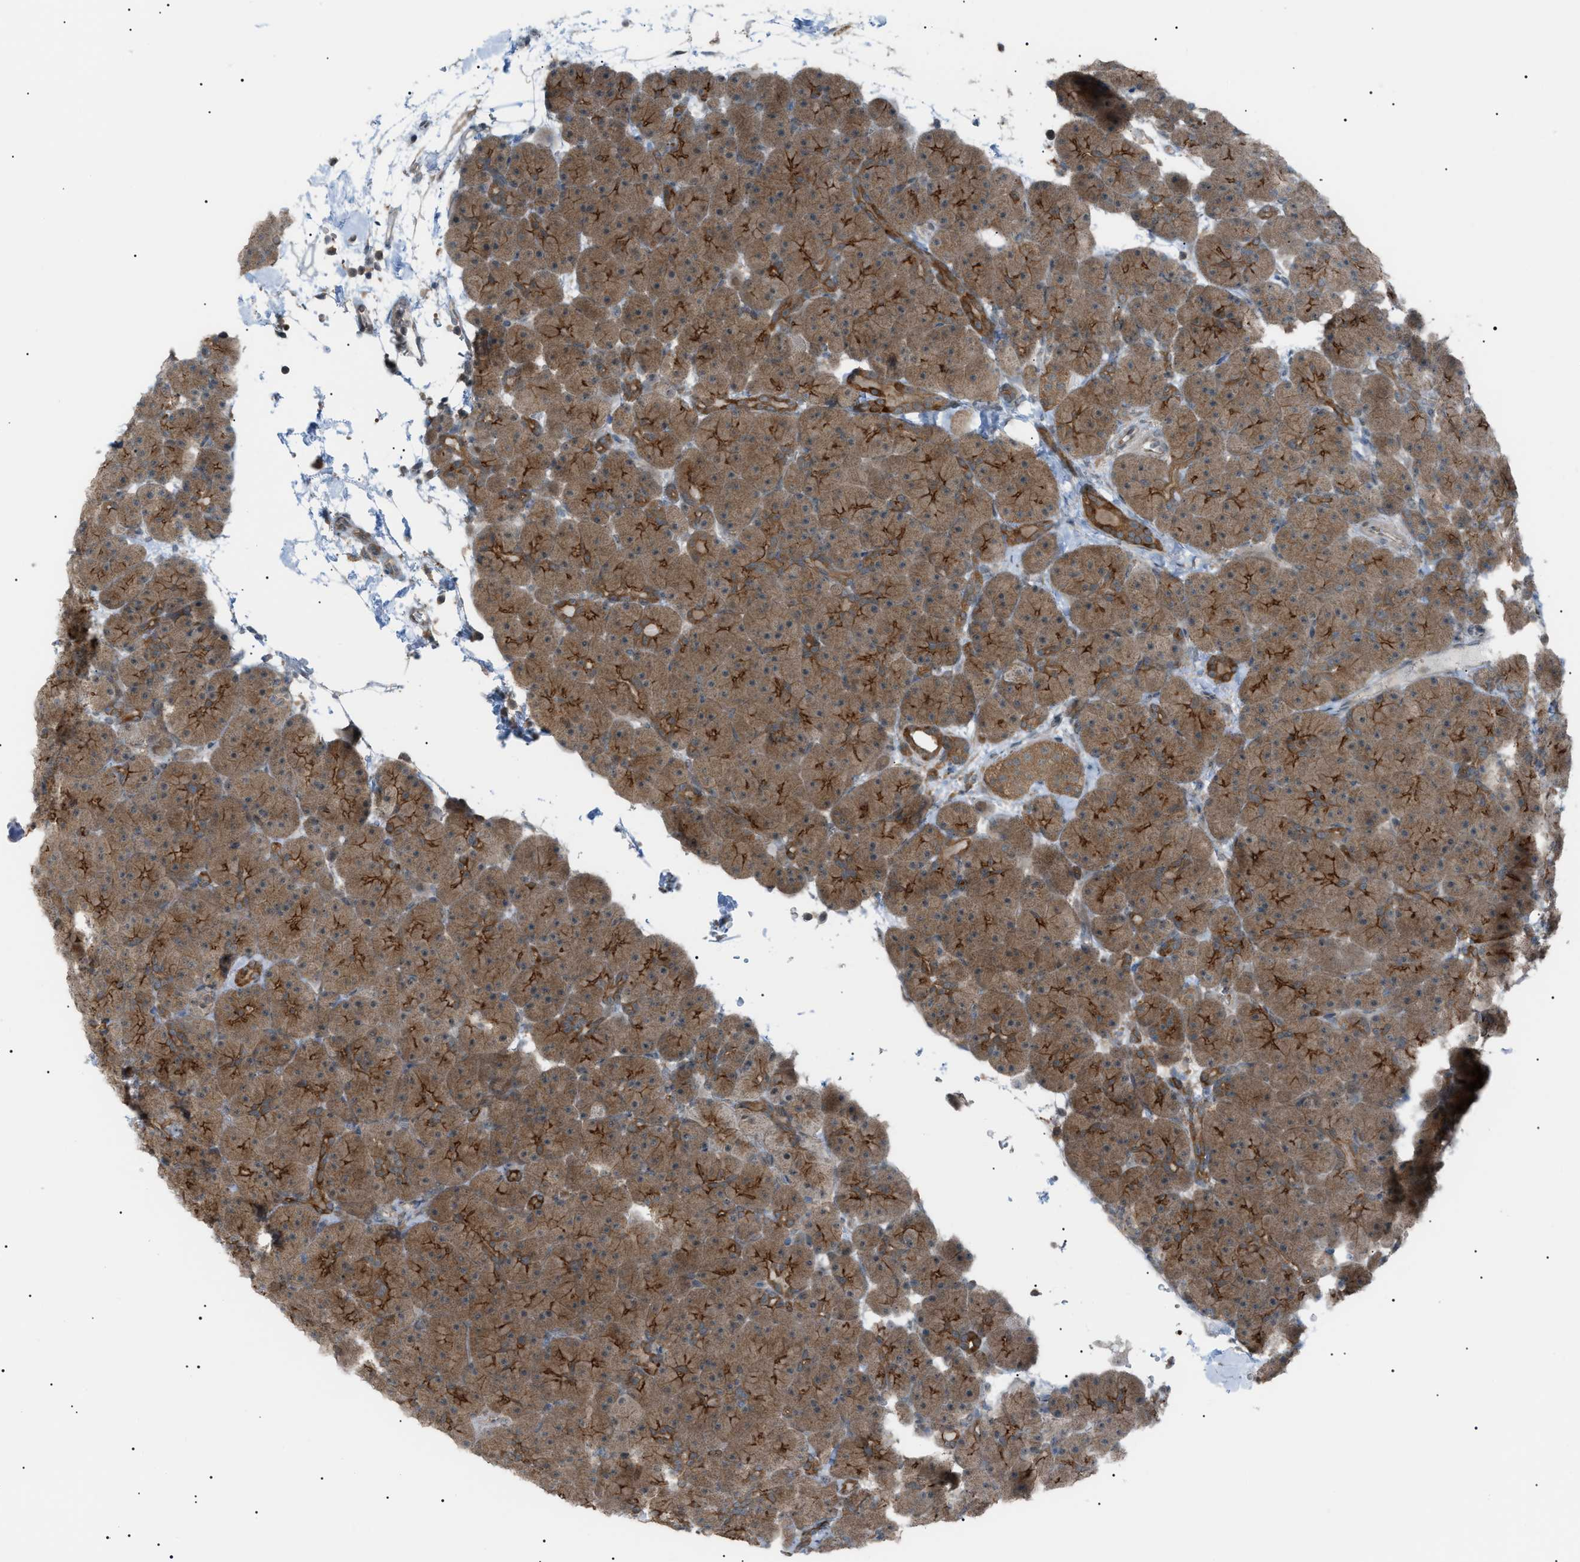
{"staining": {"intensity": "moderate", "quantity": ">75%", "location": "cytoplasmic/membranous"}, "tissue": "pancreas", "cell_type": "Exocrine glandular cells", "image_type": "normal", "snomed": [{"axis": "morphology", "description": "Normal tissue, NOS"}, {"axis": "topography", "description": "Pancreas"}], "caption": "Pancreas stained for a protein (brown) demonstrates moderate cytoplasmic/membranous positive positivity in approximately >75% of exocrine glandular cells.", "gene": "LPIN2", "patient": {"sex": "male", "age": 66}}